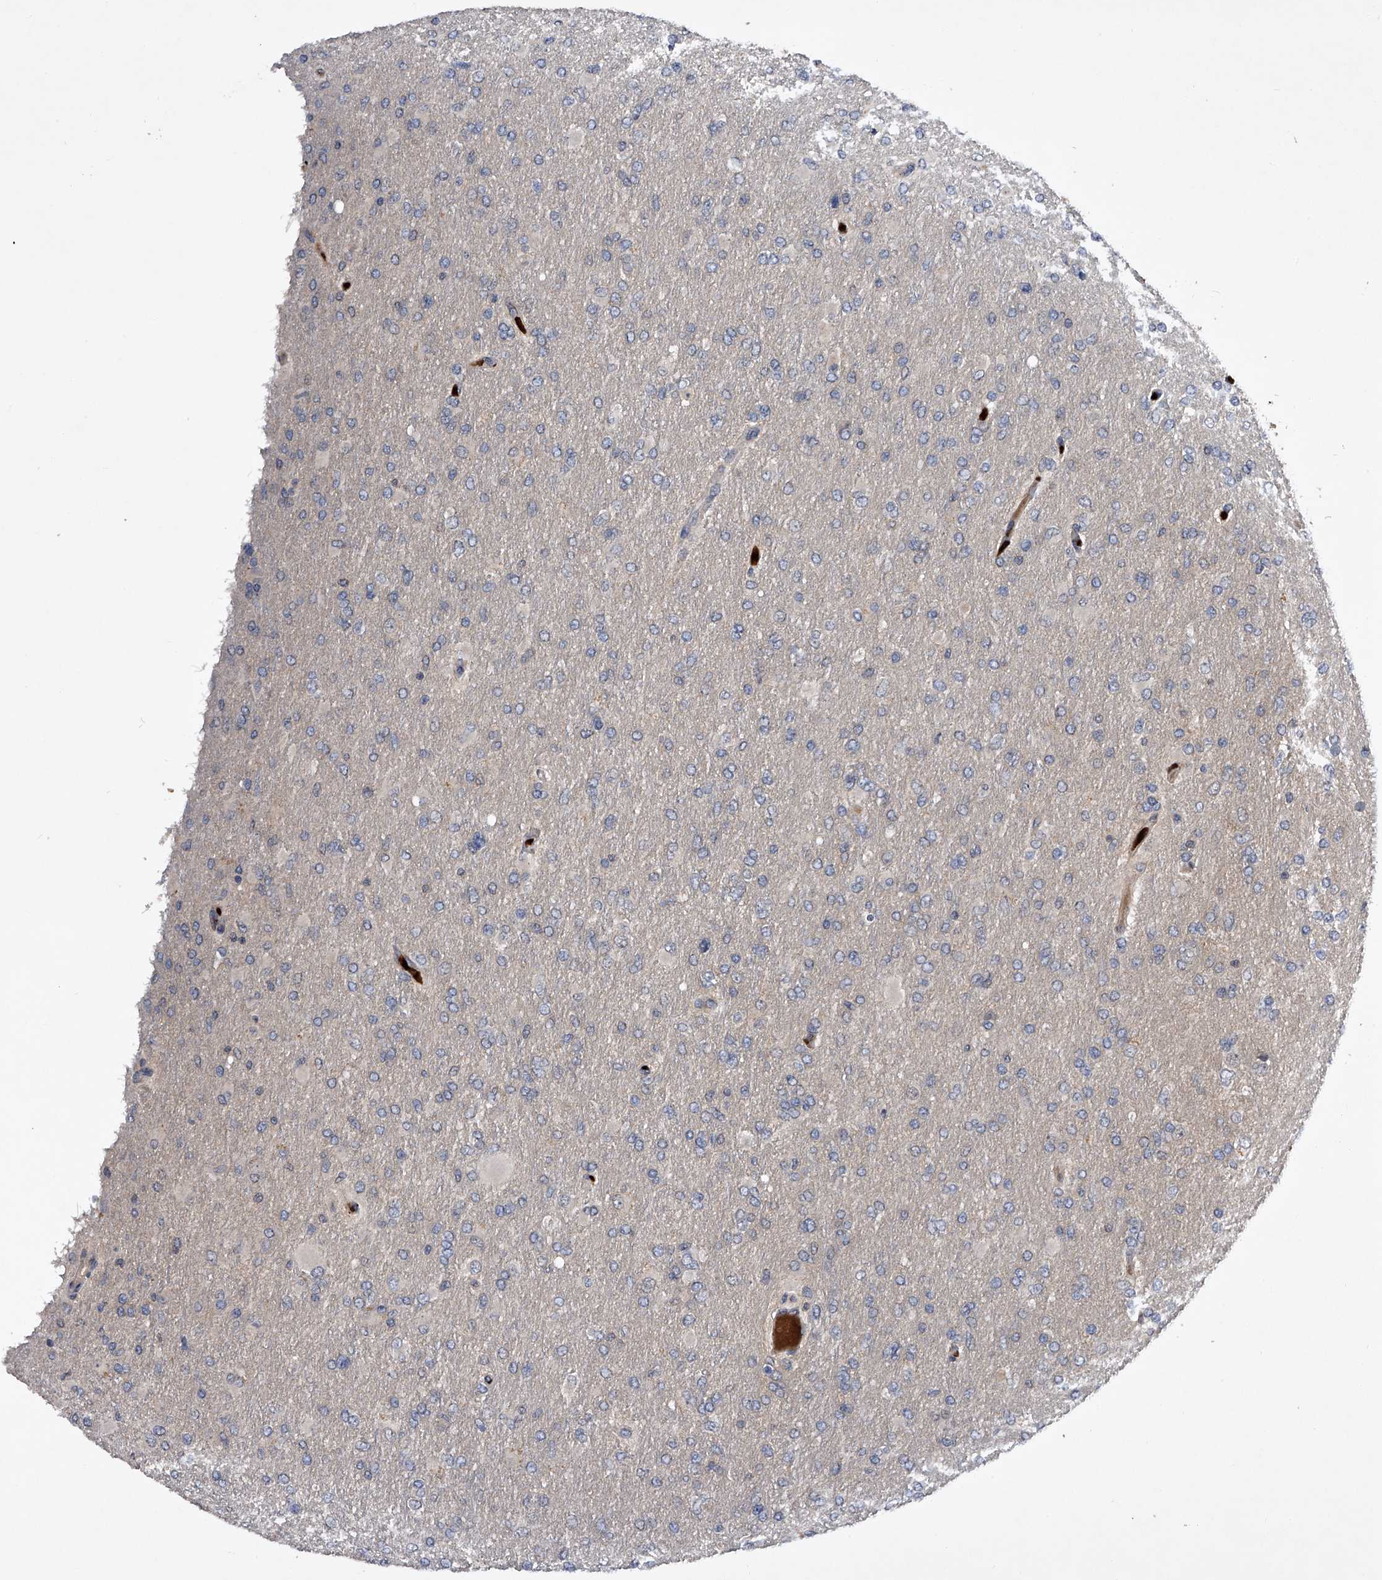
{"staining": {"intensity": "negative", "quantity": "none", "location": "none"}, "tissue": "glioma", "cell_type": "Tumor cells", "image_type": "cancer", "snomed": [{"axis": "morphology", "description": "Glioma, malignant, High grade"}, {"axis": "topography", "description": "Cerebral cortex"}], "caption": "This photomicrograph is of malignant glioma (high-grade) stained with immunohistochemistry (IHC) to label a protein in brown with the nuclei are counter-stained blue. There is no positivity in tumor cells.", "gene": "ZNF30", "patient": {"sex": "female", "age": 36}}